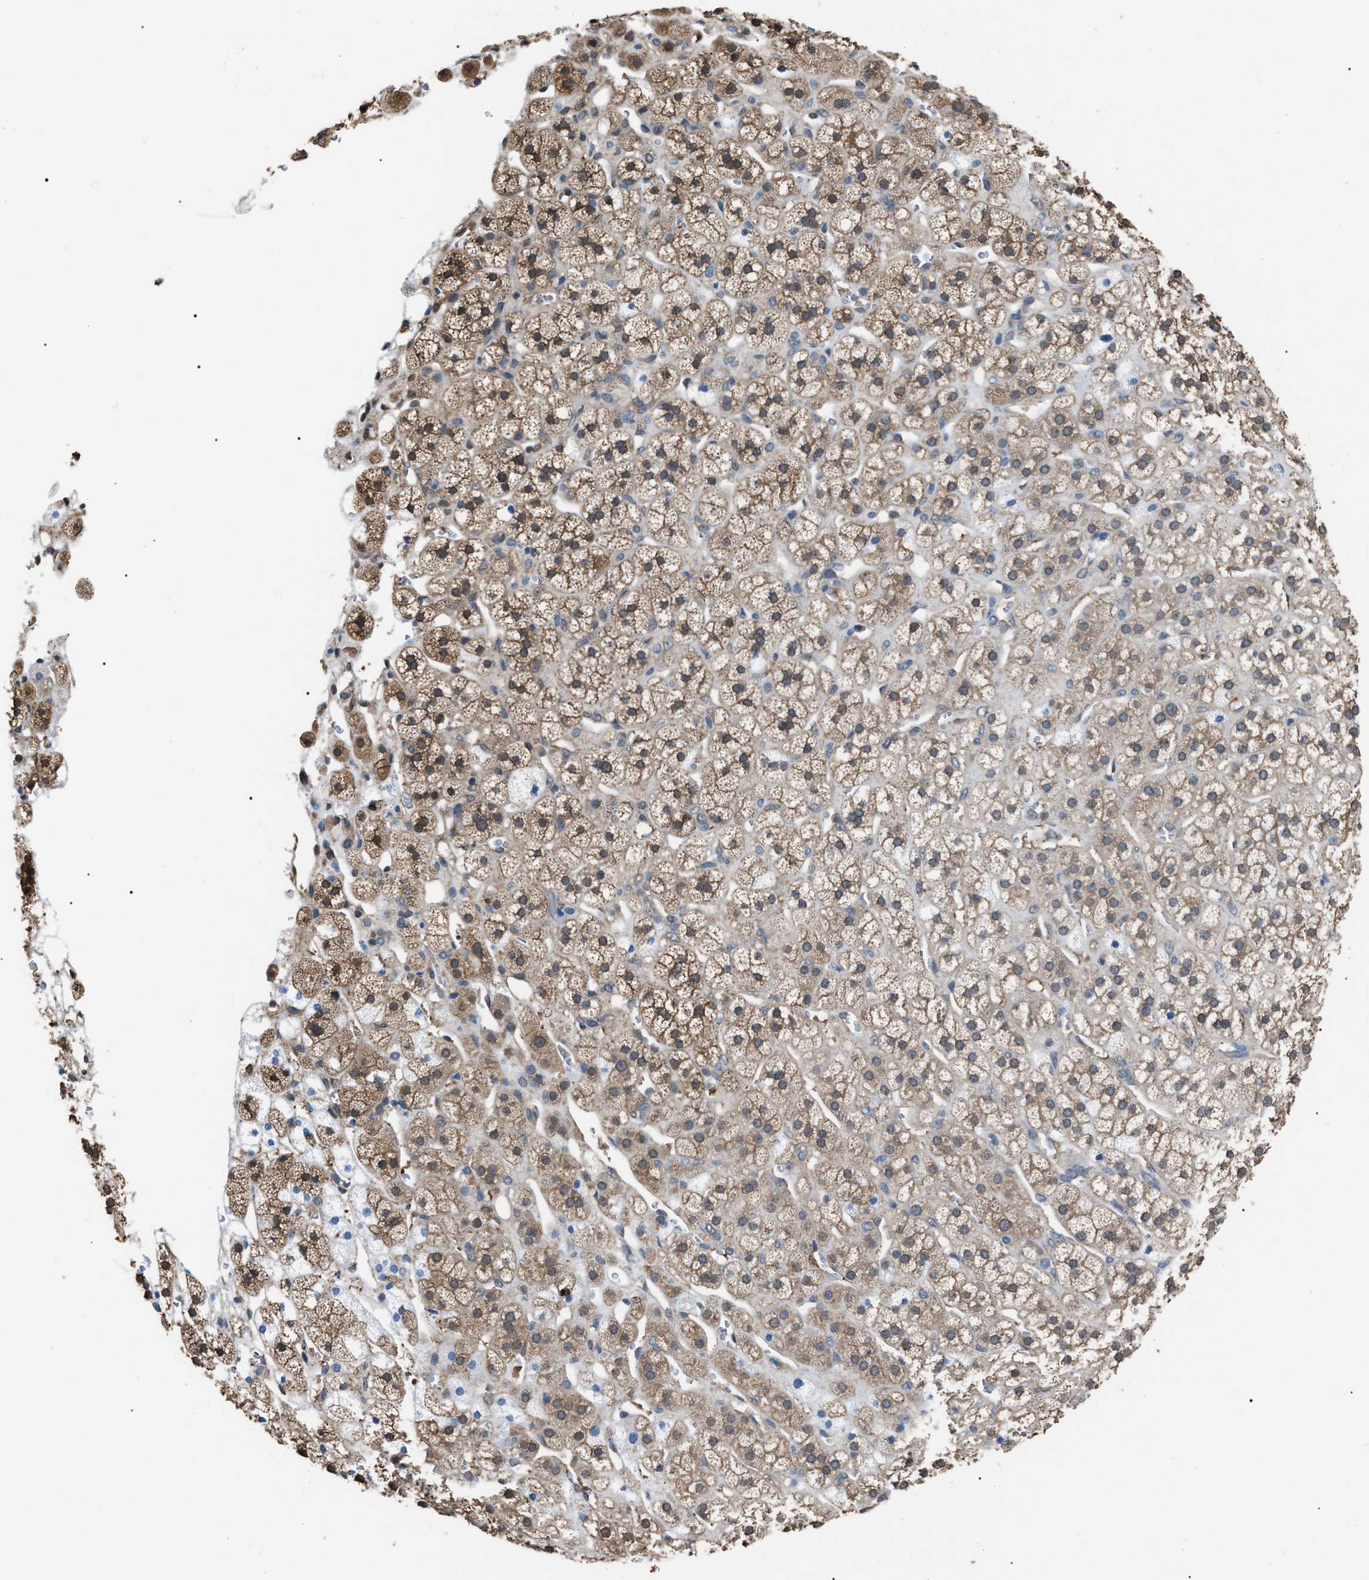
{"staining": {"intensity": "moderate", "quantity": ">75%", "location": "cytoplasmic/membranous"}, "tissue": "adrenal gland", "cell_type": "Glandular cells", "image_type": "normal", "snomed": [{"axis": "morphology", "description": "Normal tissue, NOS"}, {"axis": "topography", "description": "Adrenal gland"}], "caption": "Immunohistochemistry micrograph of benign adrenal gland: adrenal gland stained using immunohistochemistry (IHC) demonstrates medium levels of moderate protein expression localized specifically in the cytoplasmic/membranous of glandular cells, appearing as a cytoplasmic/membranous brown color.", "gene": "PDCD5", "patient": {"sex": "male", "age": 56}}